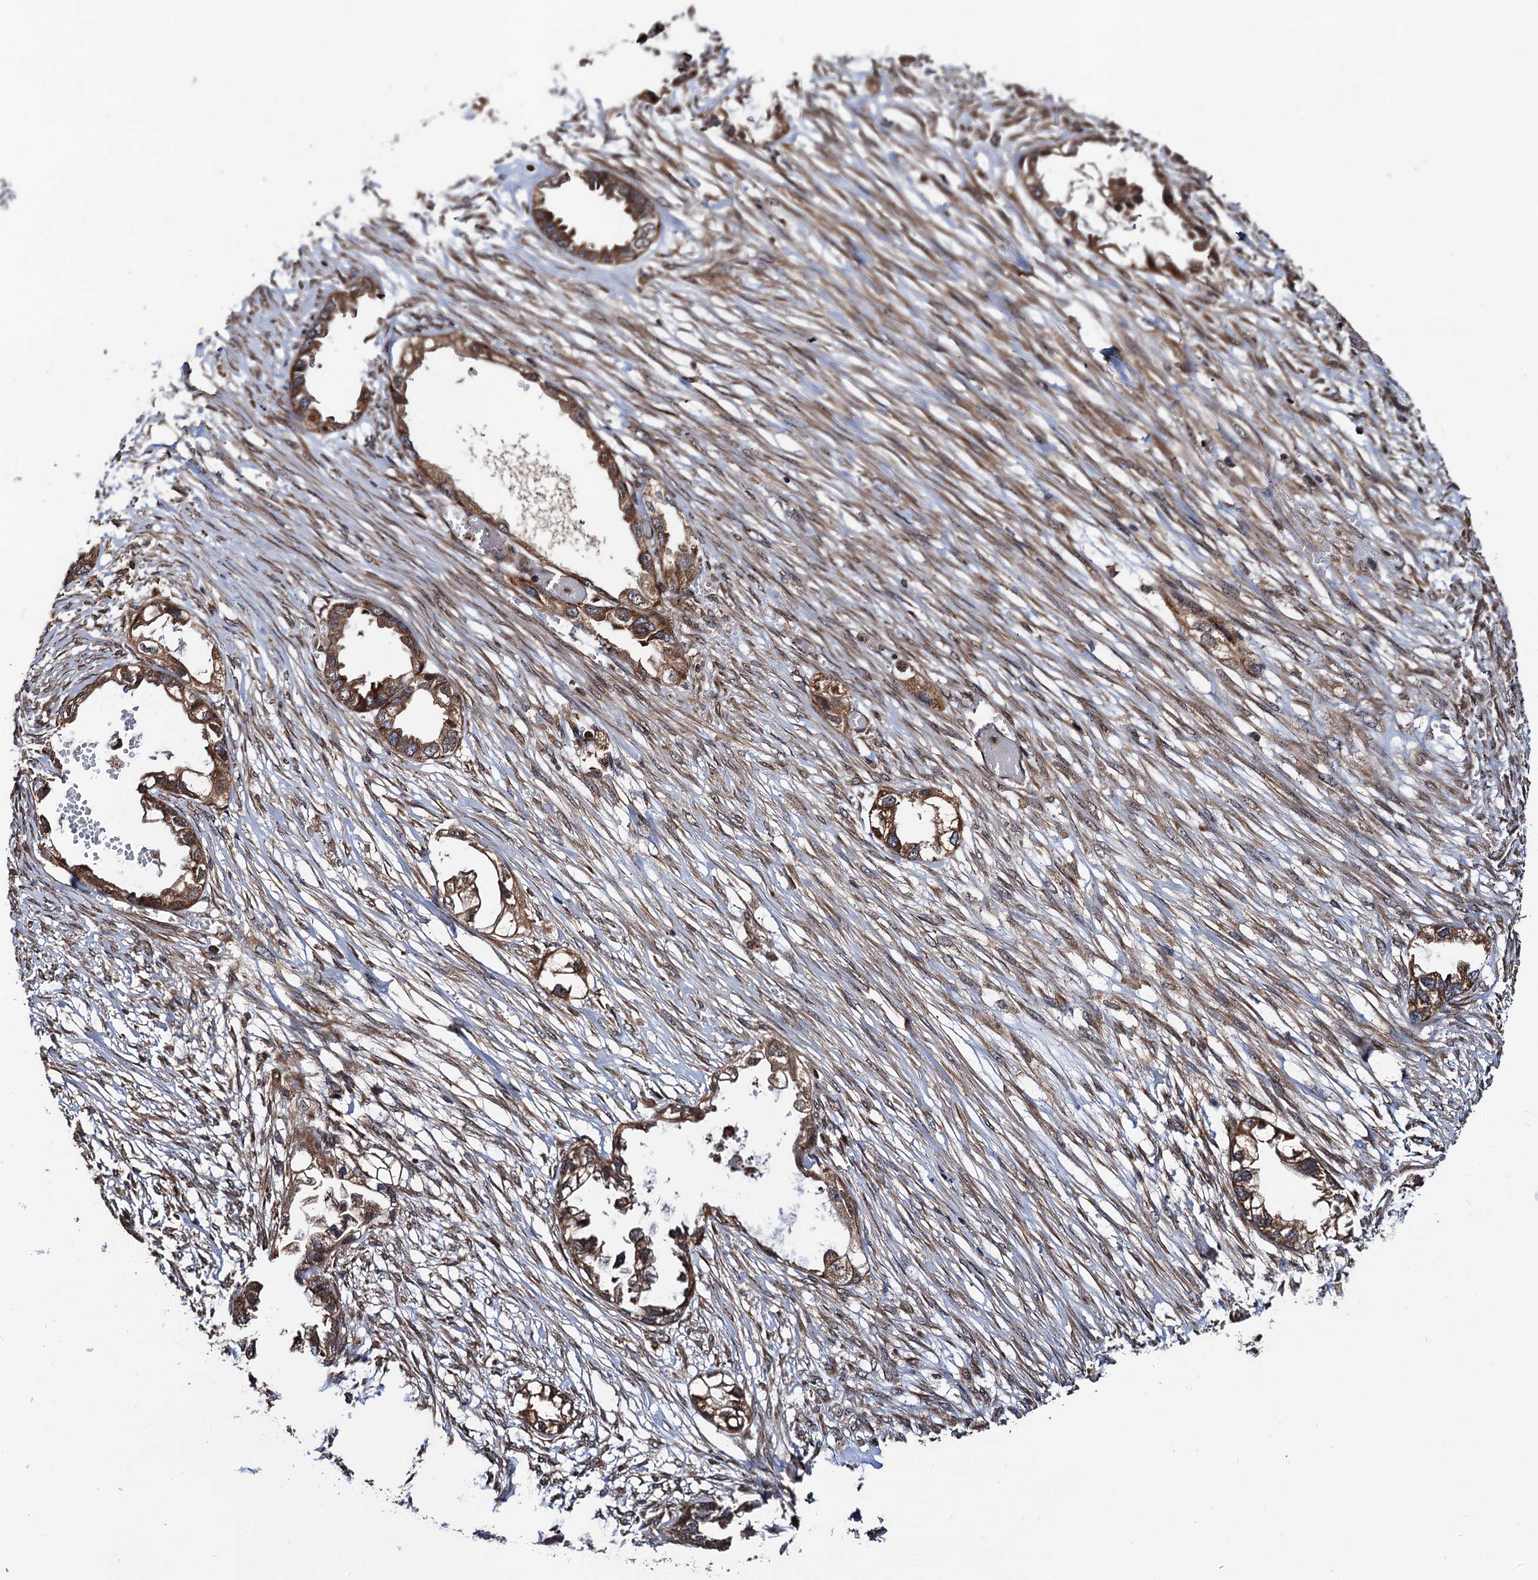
{"staining": {"intensity": "moderate", "quantity": ">75%", "location": "cytoplasmic/membranous"}, "tissue": "endometrial cancer", "cell_type": "Tumor cells", "image_type": "cancer", "snomed": [{"axis": "morphology", "description": "Adenocarcinoma, NOS"}, {"axis": "morphology", "description": "Adenocarcinoma, metastatic, NOS"}, {"axis": "topography", "description": "Adipose tissue"}, {"axis": "topography", "description": "Endometrium"}], "caption": "Human metastatic adenocarcinoma (endometrial) stained for a protein (brown) displays moderate cytoplasmic/membranous positive expression in about >75% of tumor cells.", "gene": "MIER2", "patient": {"sex": "female", "age": 67}}